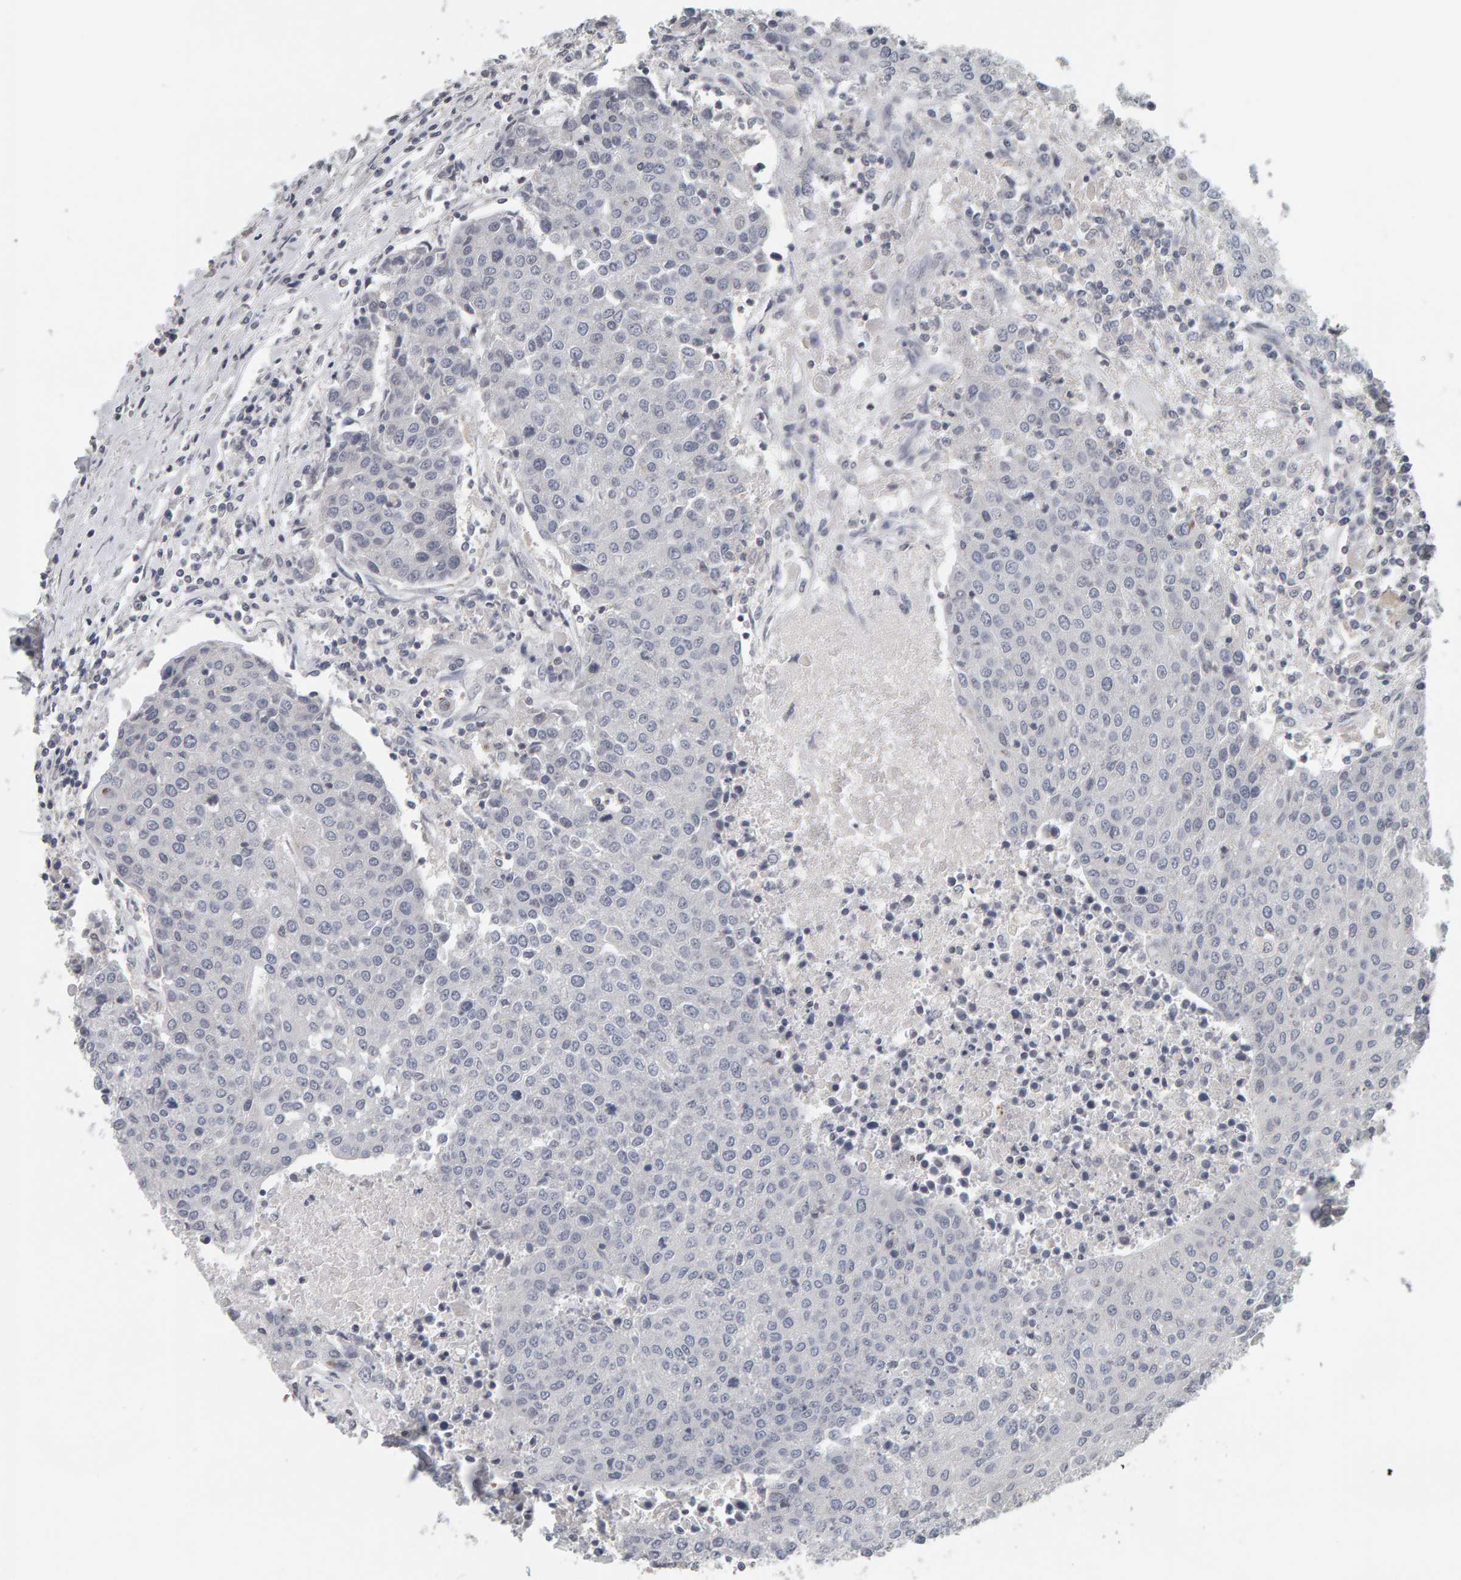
{"staining": {"intensity": "negative", "quantity": "none", "location": "none"}, "tissue": "urothelial cancer", "cell_type": "Tumor cells", "image_type": "cancer", "snomed": [{"axis": "morphology", "description": "Urothelial carcinoma, High grade"}, {"axis": "topography", "description": "Urinary bladder"}], "caption": "A histopathology image of human high-grade urothelial carcinoma is negative for staining in tumor cells. The staining is performed using DAB (3,3'-diaminobenzidine) brown chromogen with nuclei counter-stained in using hematoxylin.", "gene": "TEFM", "patient": {"sex": "female", "age": 85}}